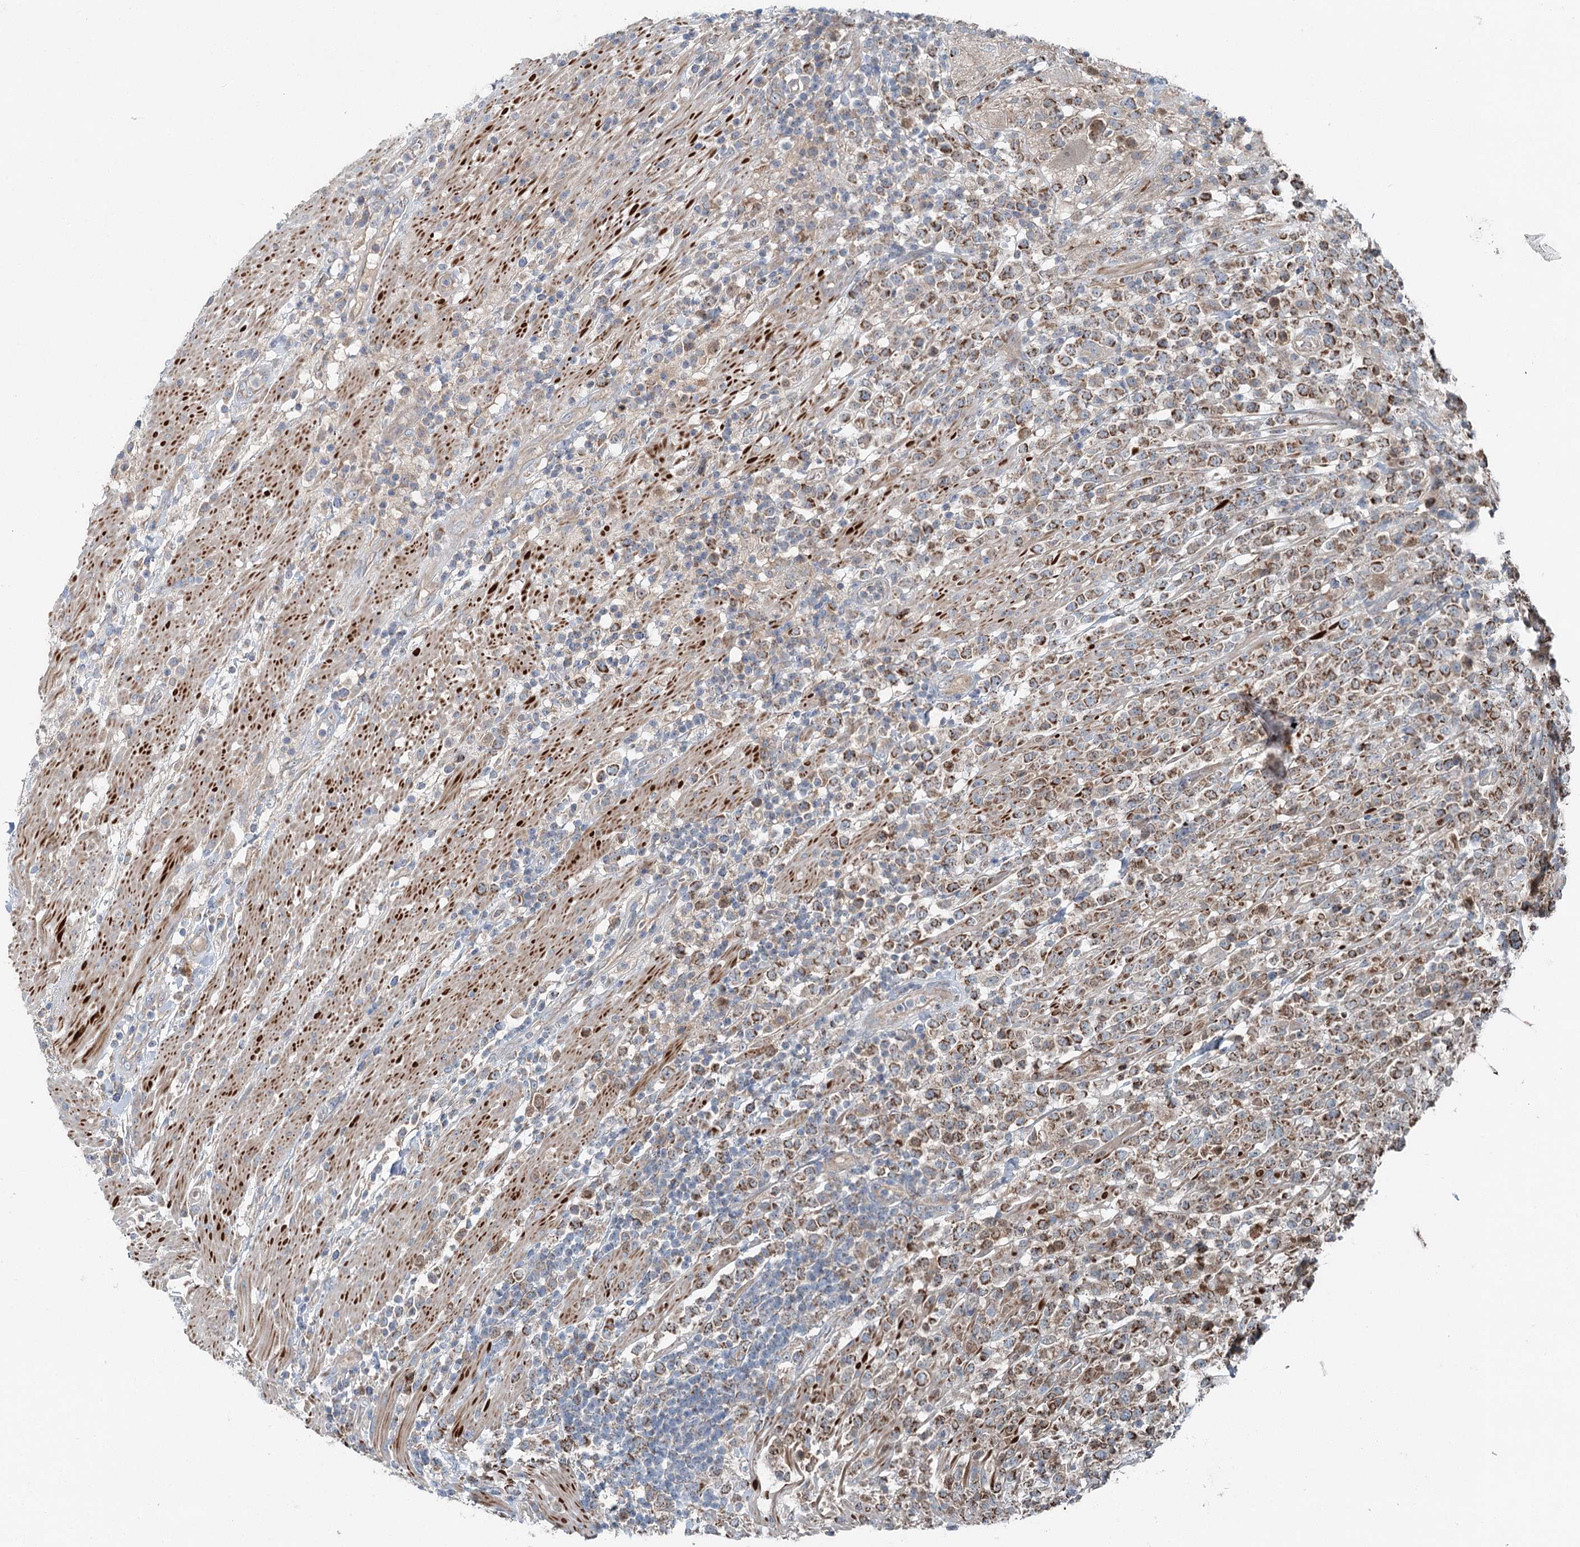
{"staining": {"intensity": "moderate", "quantity": ">75%", "location": "cytoplasmic/membranous"}, "tissue": "lymphoma", "cell_type": "Tumor cells", "image_type": "cancer", "snomed": [{"axis": "morphology", "description": "Malignant lymphoma, non-Hodgkin's type, High grade"}, {"axis": "topography", "description": "Colon"}], "caption": "A histopathology image showing moderate cytoplasmic/membranous expression in approximately >75% of tumor cells in lymphoma, as visualized by brown immunohistochemical staining.", "gene": "CHCHD5", "patient": {"sex": "female", "age": 53}}